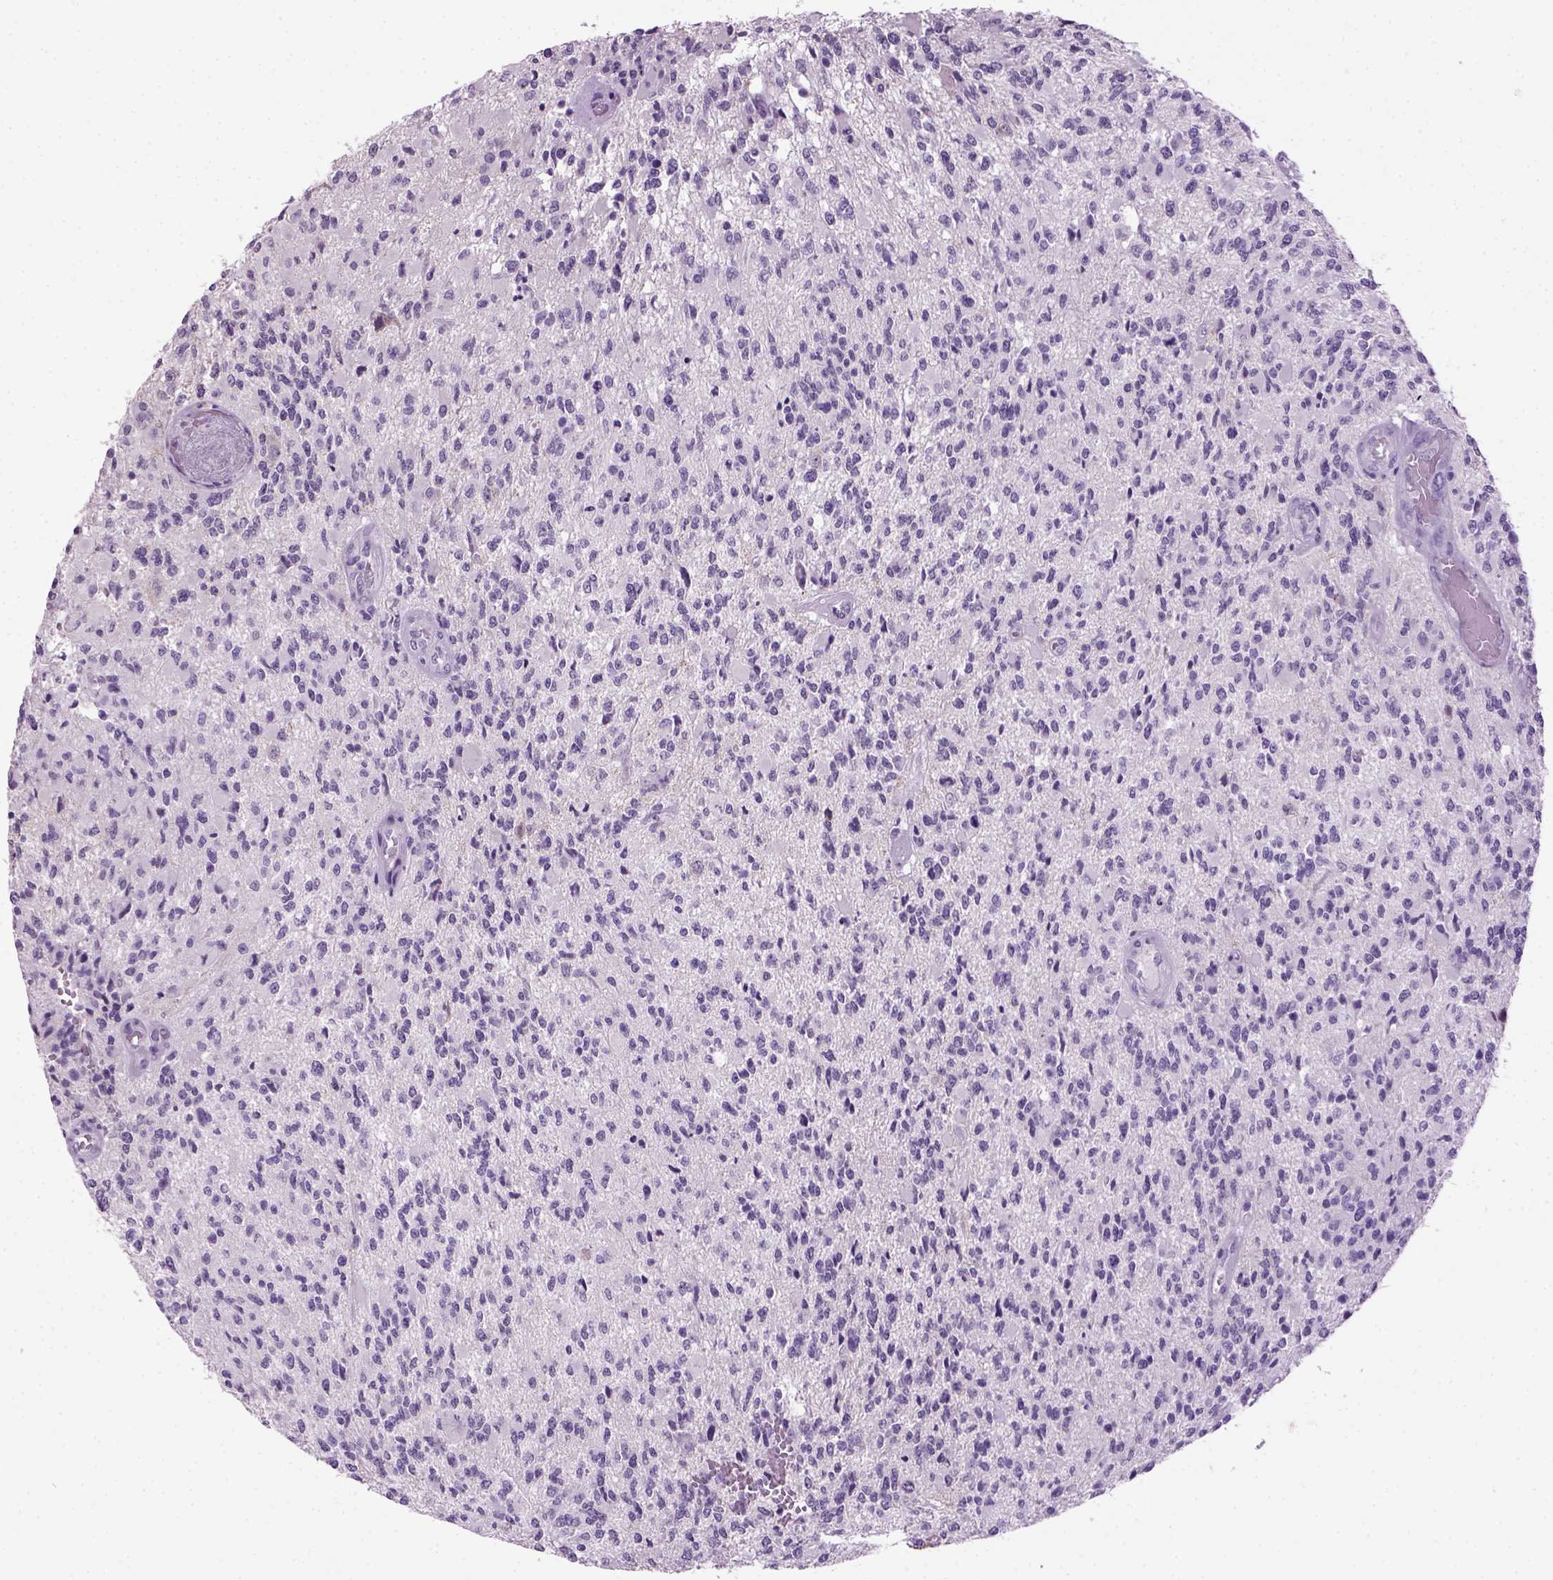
{"staining": {"intensity": "negative", "quantity": "none", "location": "none"}, "tissue": "glioma", "cell_type": "Tumor cells", "image_type": "cancer", "snomed": [{"axis": "morphology", "description": "Glioma, malignant, High grade"}, {"axis": "topography", "description": "Brain"}], "caption": "This is a histopathology image of immunohistochemistry staining of glioma, which shows no staining in tumor cells.", "gene": "GABRB2", "patient": {"sex": "female", "age": 63}}